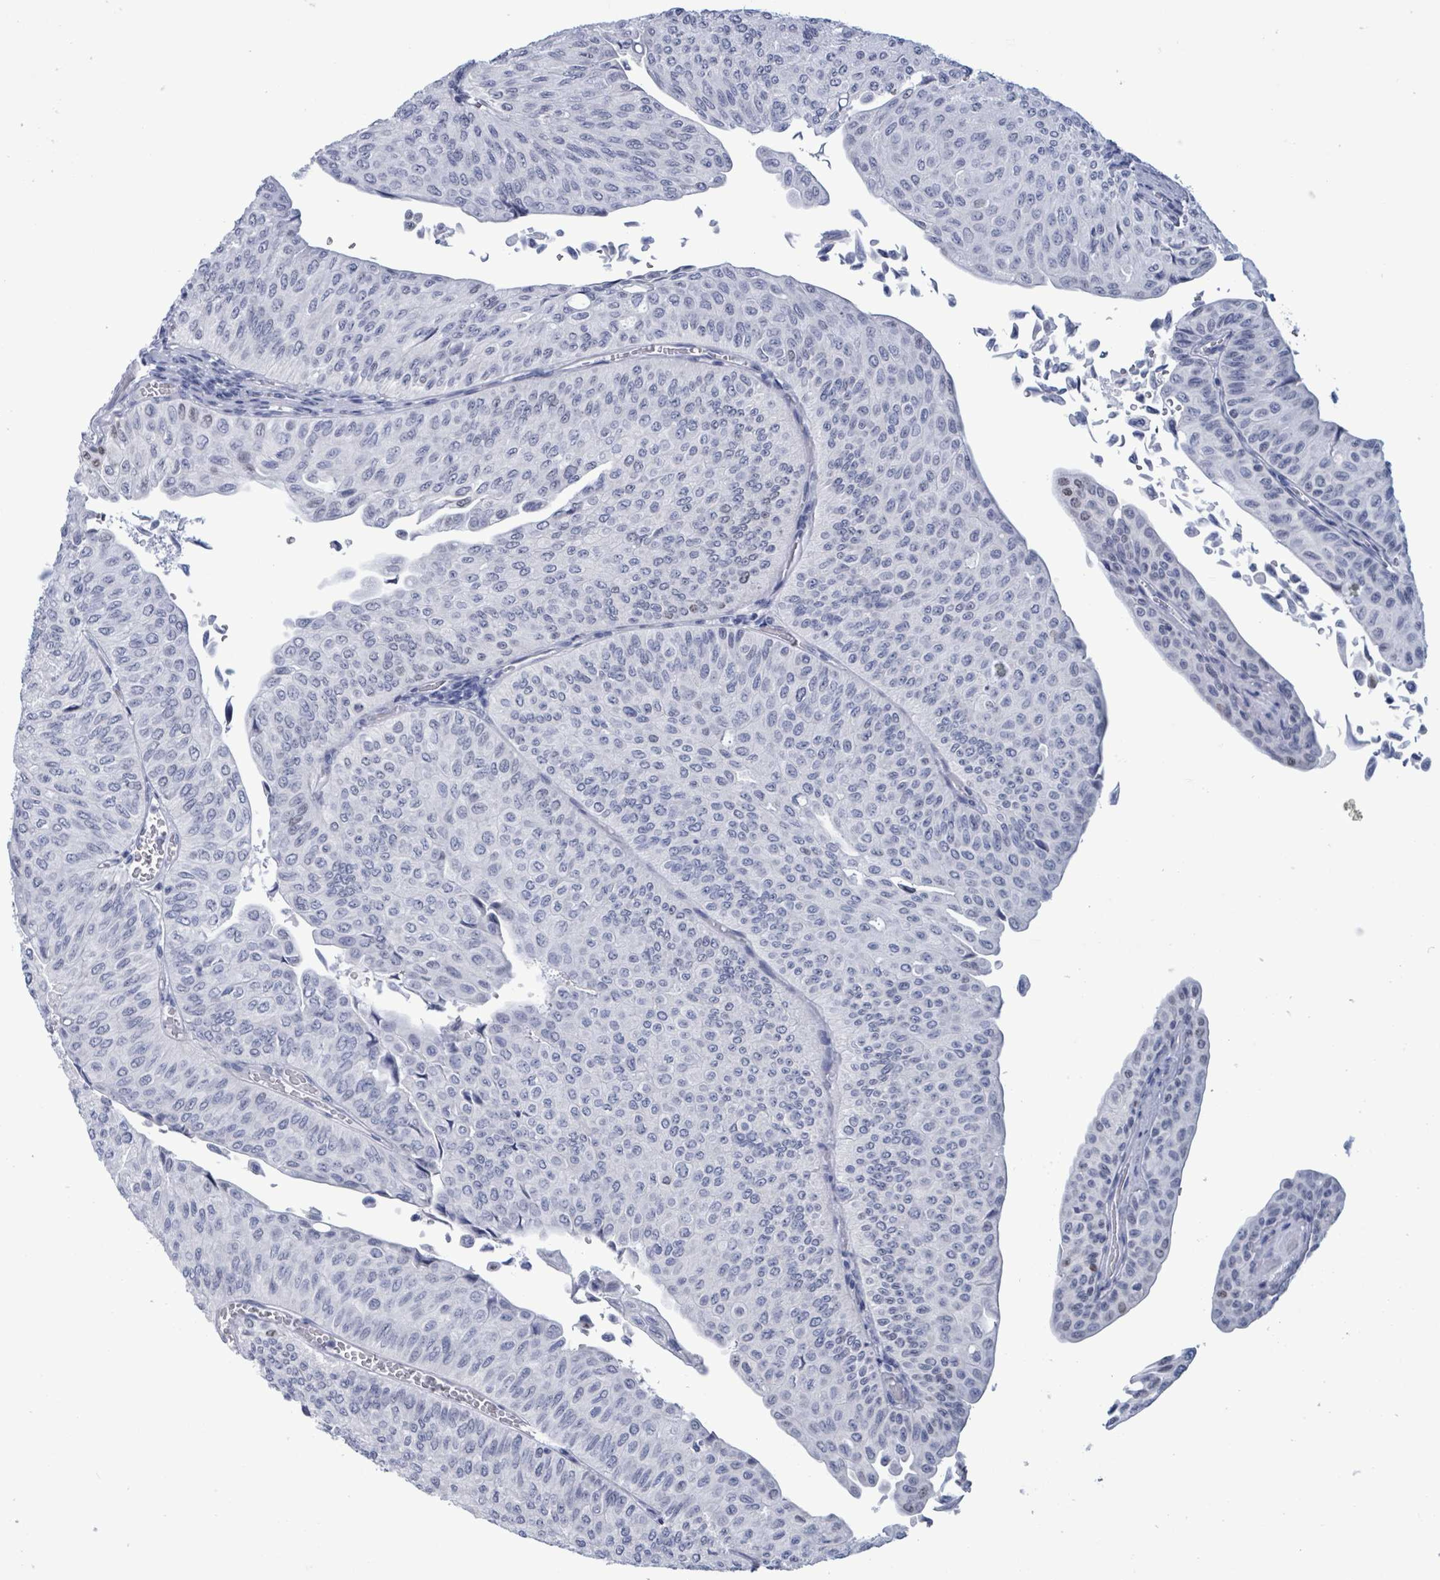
{"staining": {"intensity": "negative", "quantity": "none", "location": "none"}, "tissue": "urothelial cancer", "cell_type": "Tumor cells", "image_type": "cancer", "snomed": [{"axis": "morphology", "description": "Urothelial carcinoma, NOS"}, {"axis": "topography", "description": "Urinary bladder"}], "caption": "Transitional cell carcinoma was stained to show a protein in brown. There is no significant staining in tumor cells. (DAB (3,3'-diaminobenzidine) IHC with hematoxylin counter stain).", "gene": "NKX2-1", "patient": {"sex": "male", "age": 59}}